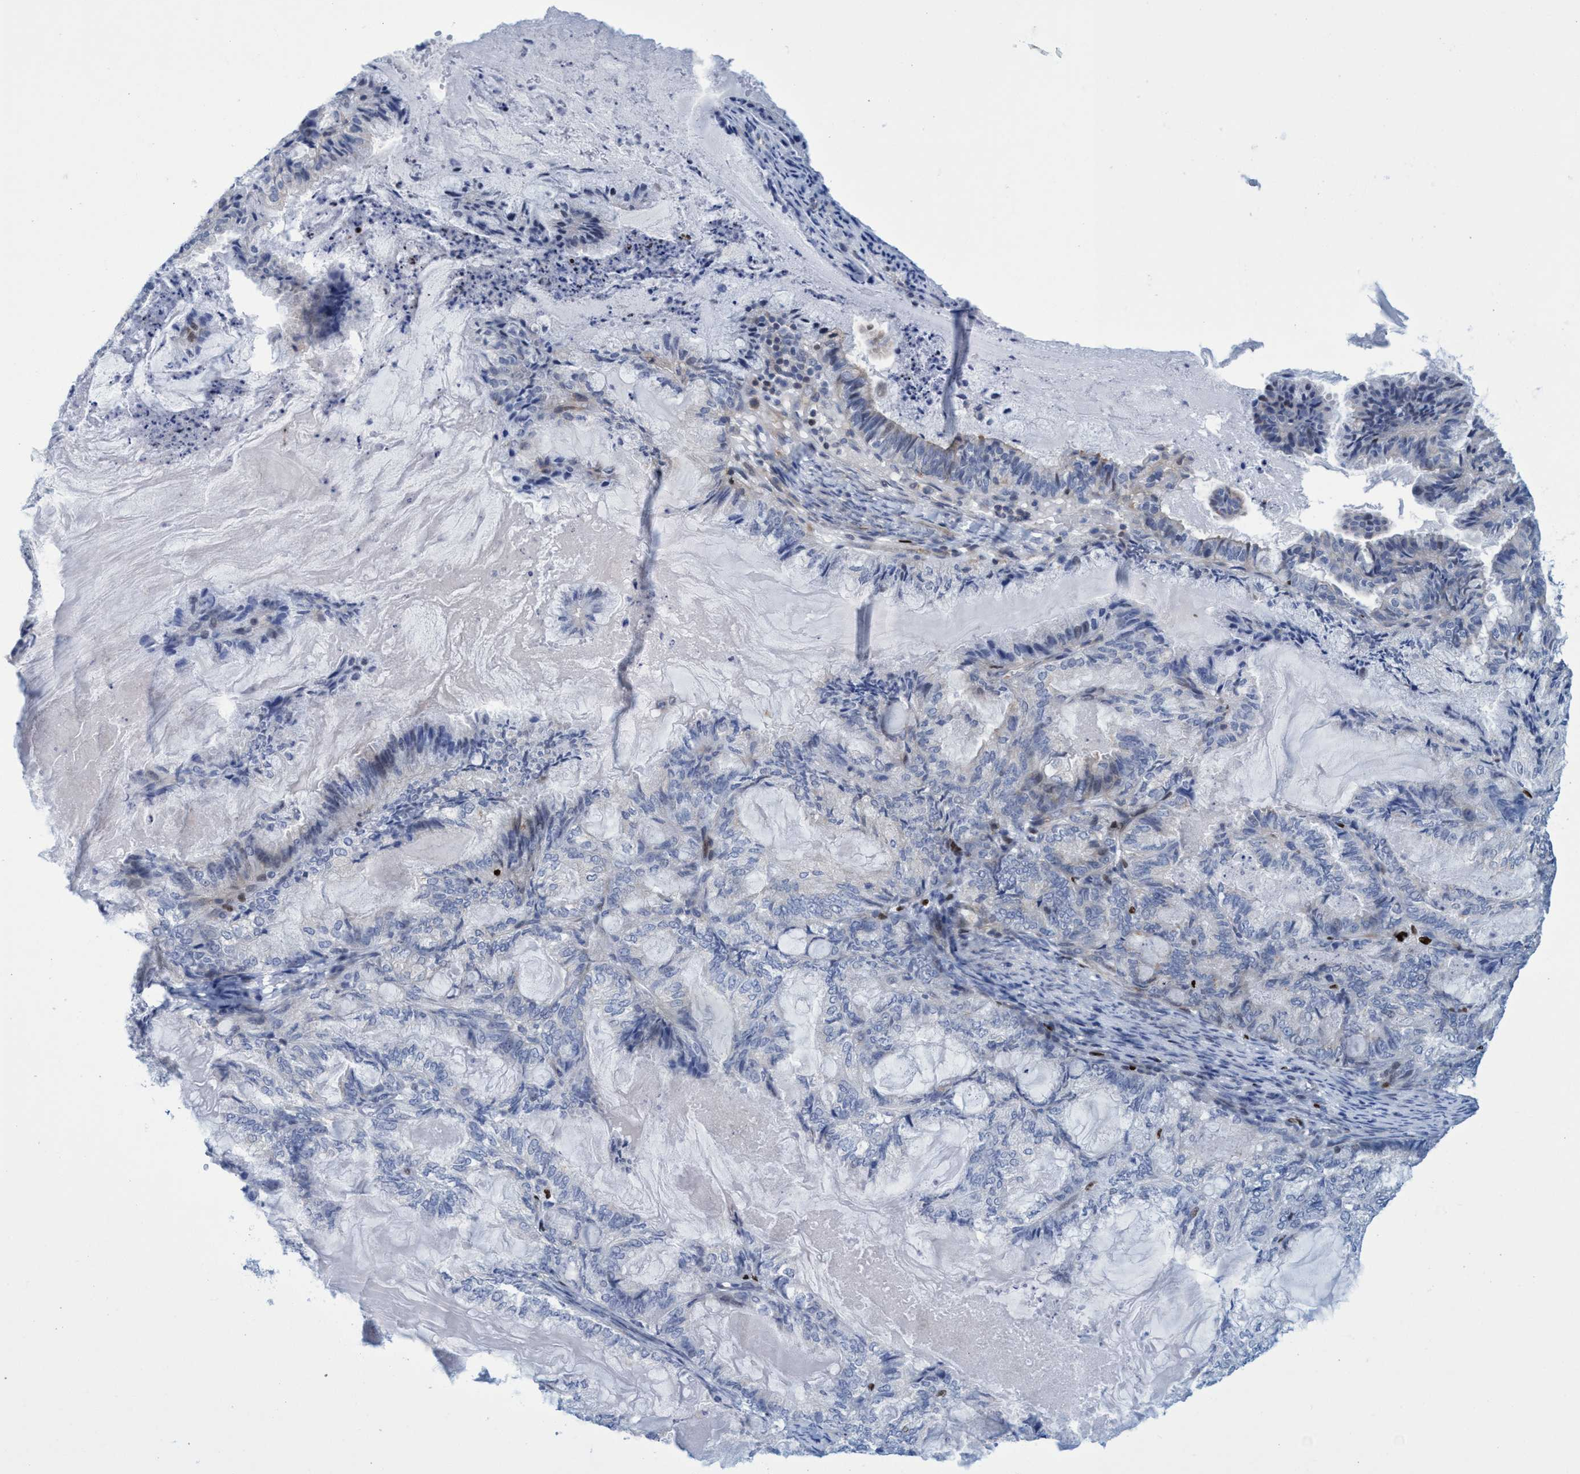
{"staining": {"intensity": "strong", "quantity": "25%-75%", "location": "nuclear"}, "tissue": "endometrial cancer", "cell_type": "Tumor cells", "image_type": "cancer", "snomed": [{"axis": "morphology", "description": "Adenocarcinoma, NOS"}, {"axis": "topography", "description": "Endometrium"}], "caption": "Strong nuclear expression is present in approximately 25%-75% of tumor cells in endometrial adenocarcinoma.", "gene": "R3HCC1", "patient": {"sex": "female", "age": 86}}